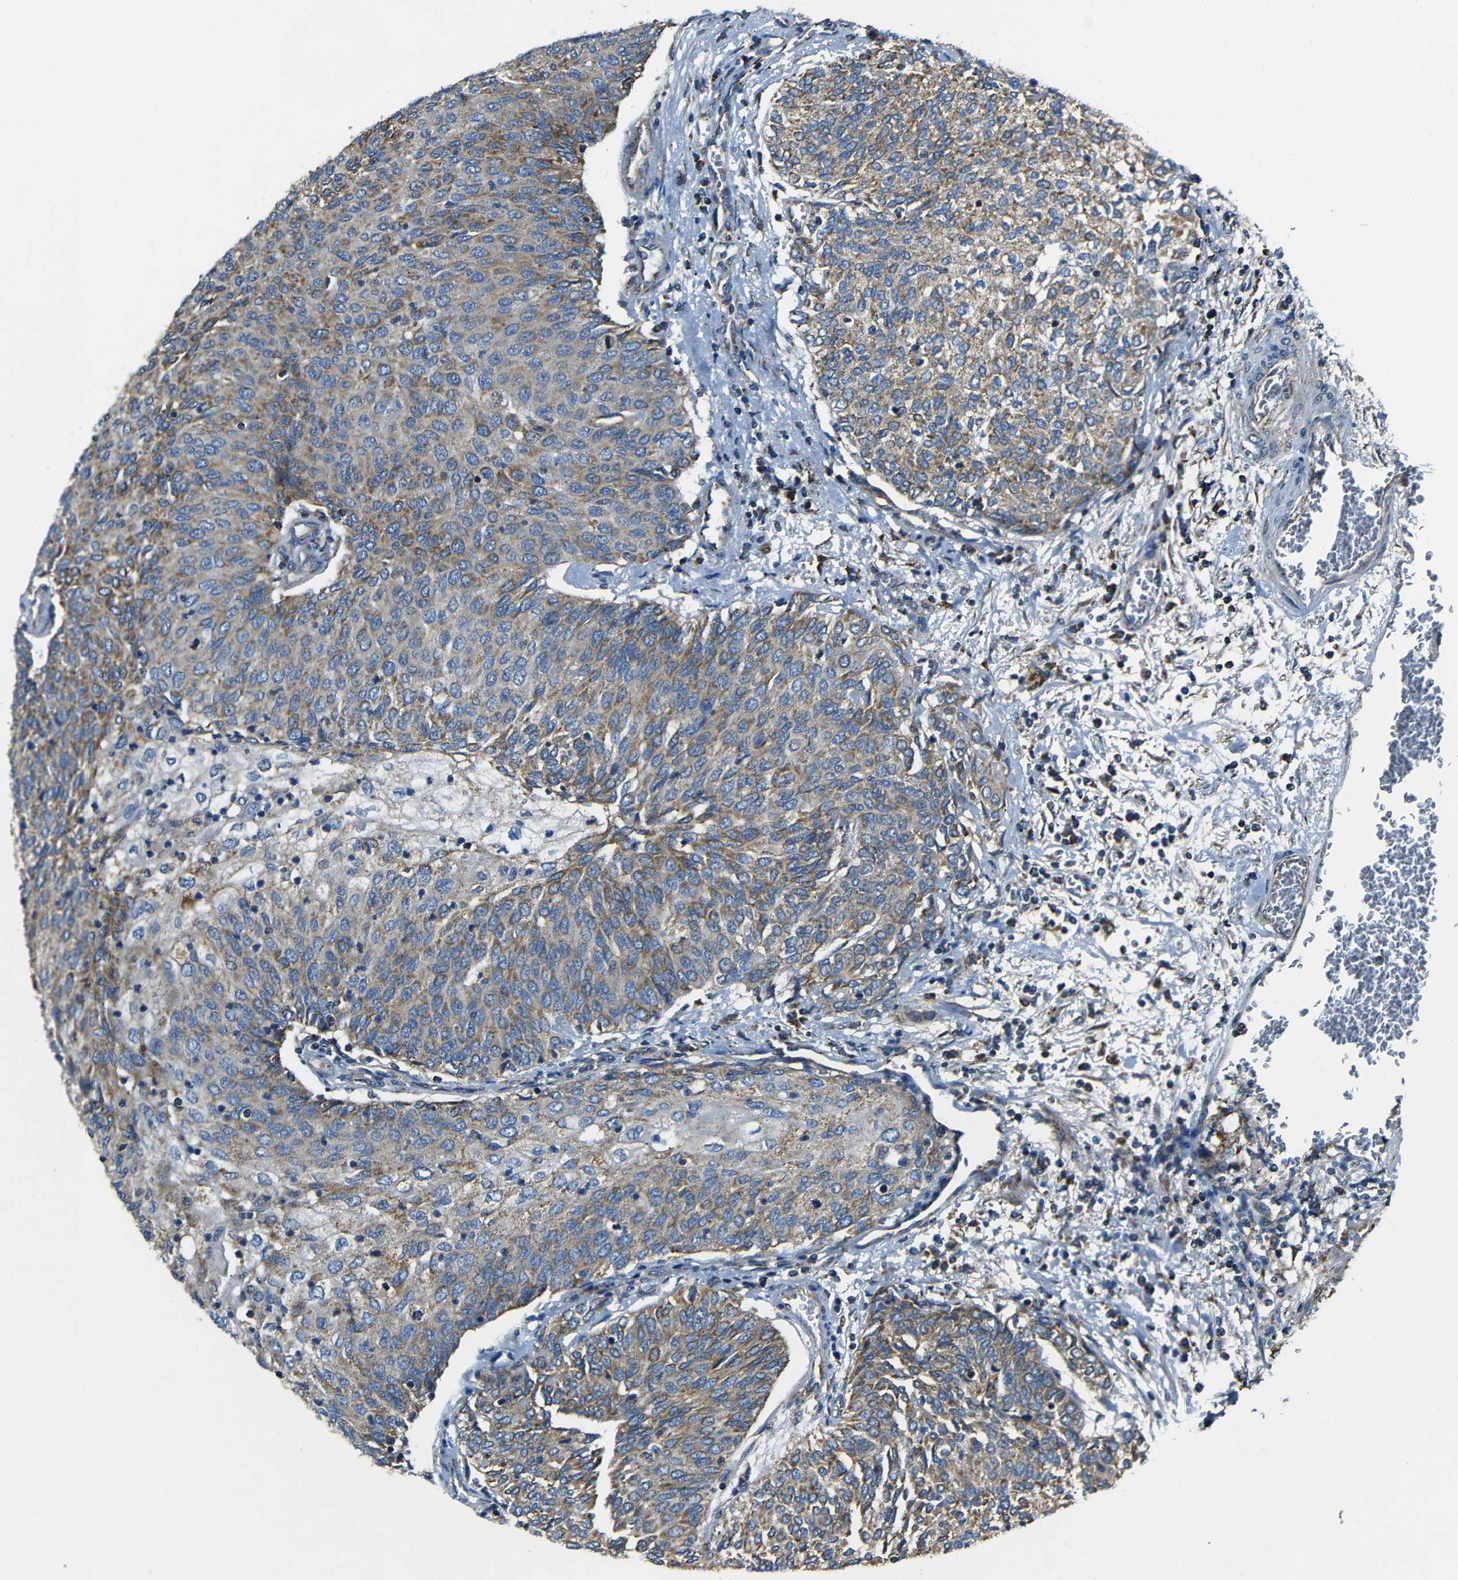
{"staining": {"intensity": "moderate", "quantity": ">75%", "location": "cytoplasmic/membranous"}, "tissue": "urothelial cancer", "cell_type": "Tumor cells", "image_type": "cancer", "snomed": [{"axis": "morphology", "description": "Urothelial carcinoma, Low grade"}, {"axis": "topography", "description": "Urinary bladder"}], "caption": "Low-grade urothelial carcinoma was stained to show a protein in brown. There is medium levels of moderate cytoplasmic/membranous staining in approximately >75% of tumor cells. Using DAB (3,3'-diaminobenzidine) (brown) and hematoxylin (blue) stains, captured at high magnification using brightfield microscopy.", "gene": "NETO2", "patient": {"sex": "female", "age": 79}}